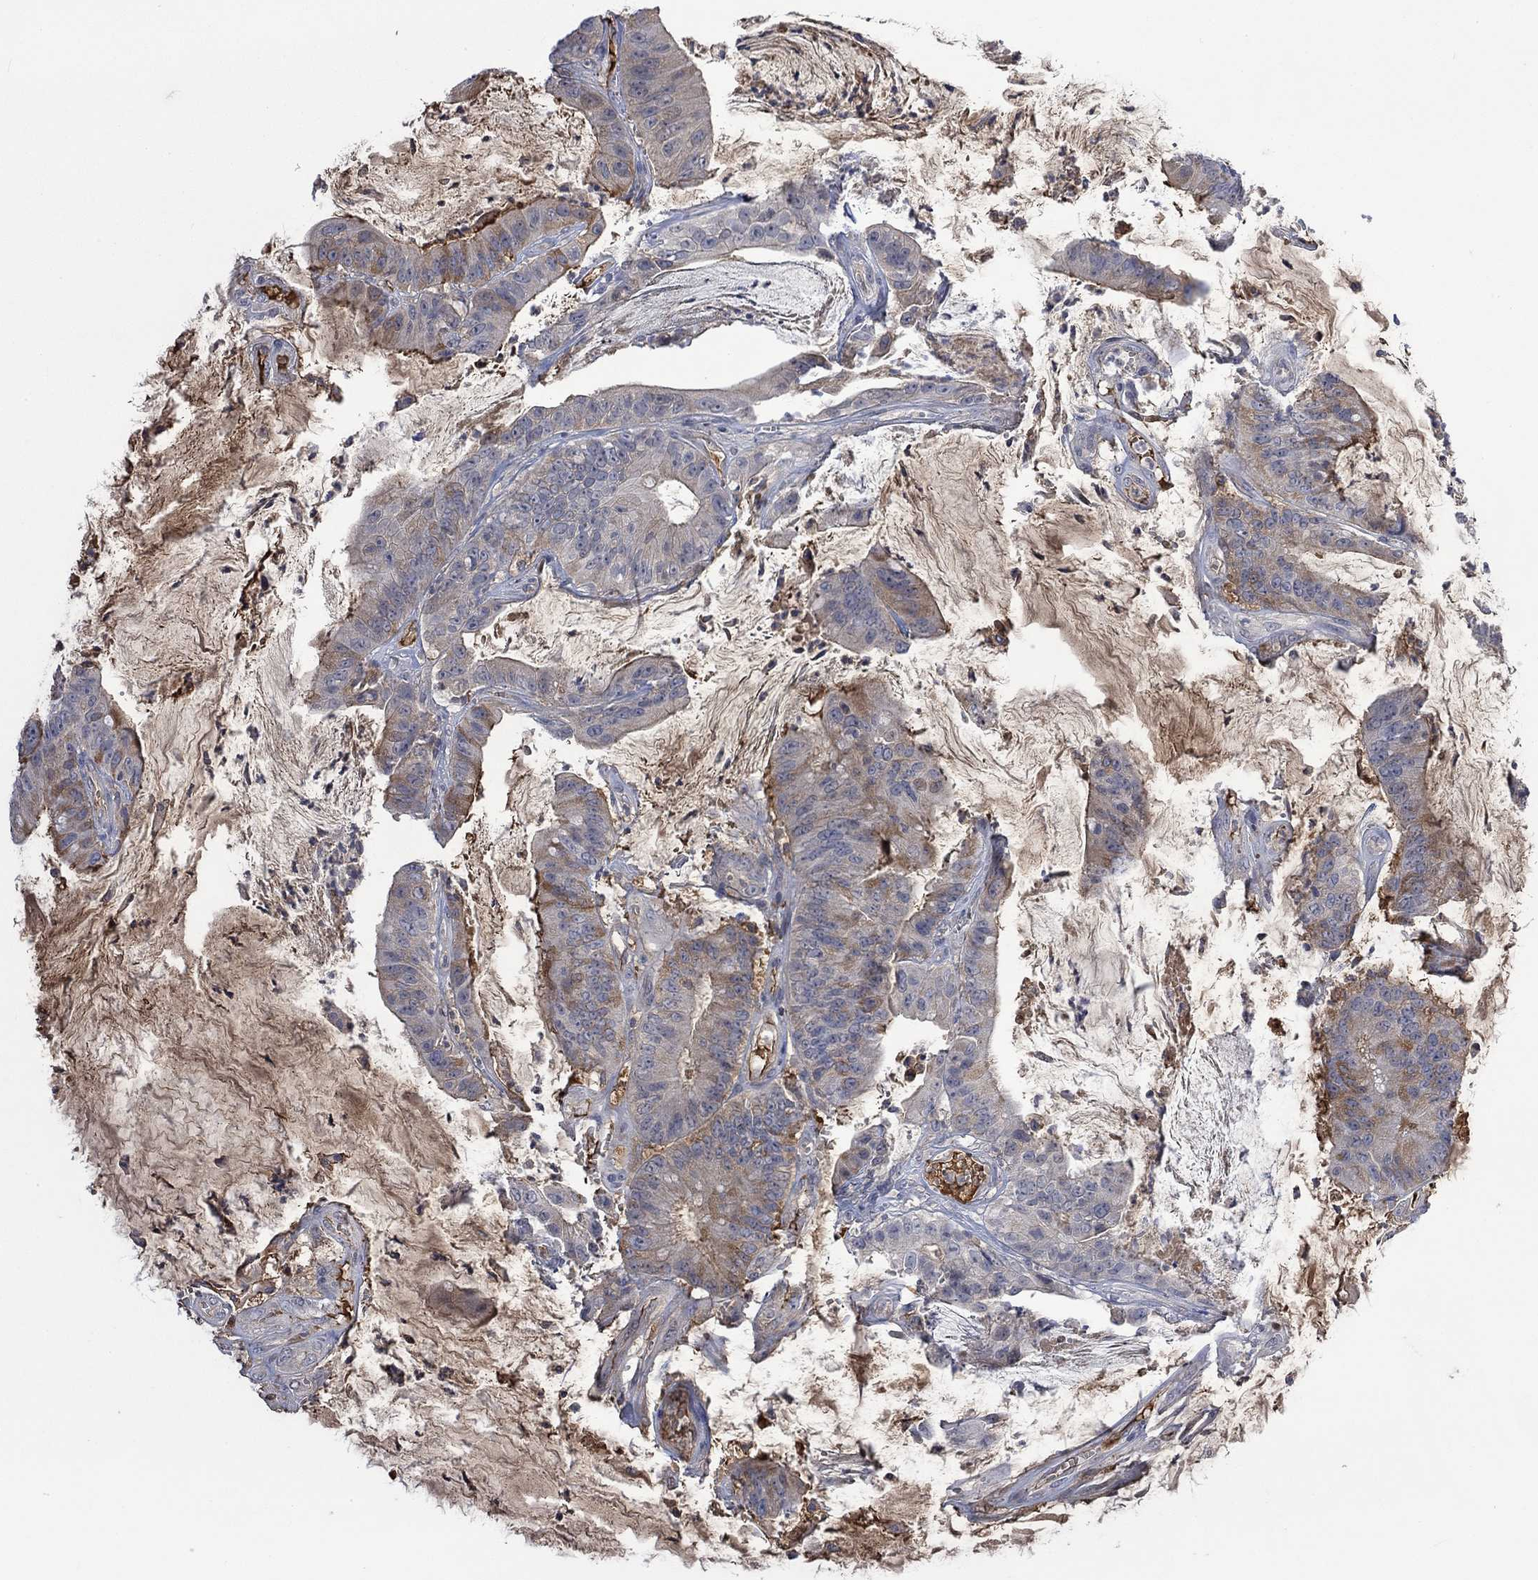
{"staining": {"intensity": "moderate", "quantity": "<25%", "location": "cytoplasmic/membranous"}, "tissue": "colorectal cancer", "cell_type": "Tumor cells", "image_type": "cancer", "snomed": [{"axis": "morphology", "description": "Adenocarcinoma, NOS"}, {"axis": "topography", "description": "Colon"}], "caption": "Moderate cytoplasmic/membranous positivity for a protein is appreciated in about <25% of tumor cells of colorectal cancer (adenocarcinoma) using immunohistochemistry.", "gene": "MSTN", "patient": {"sex": "female", "age": 69}}